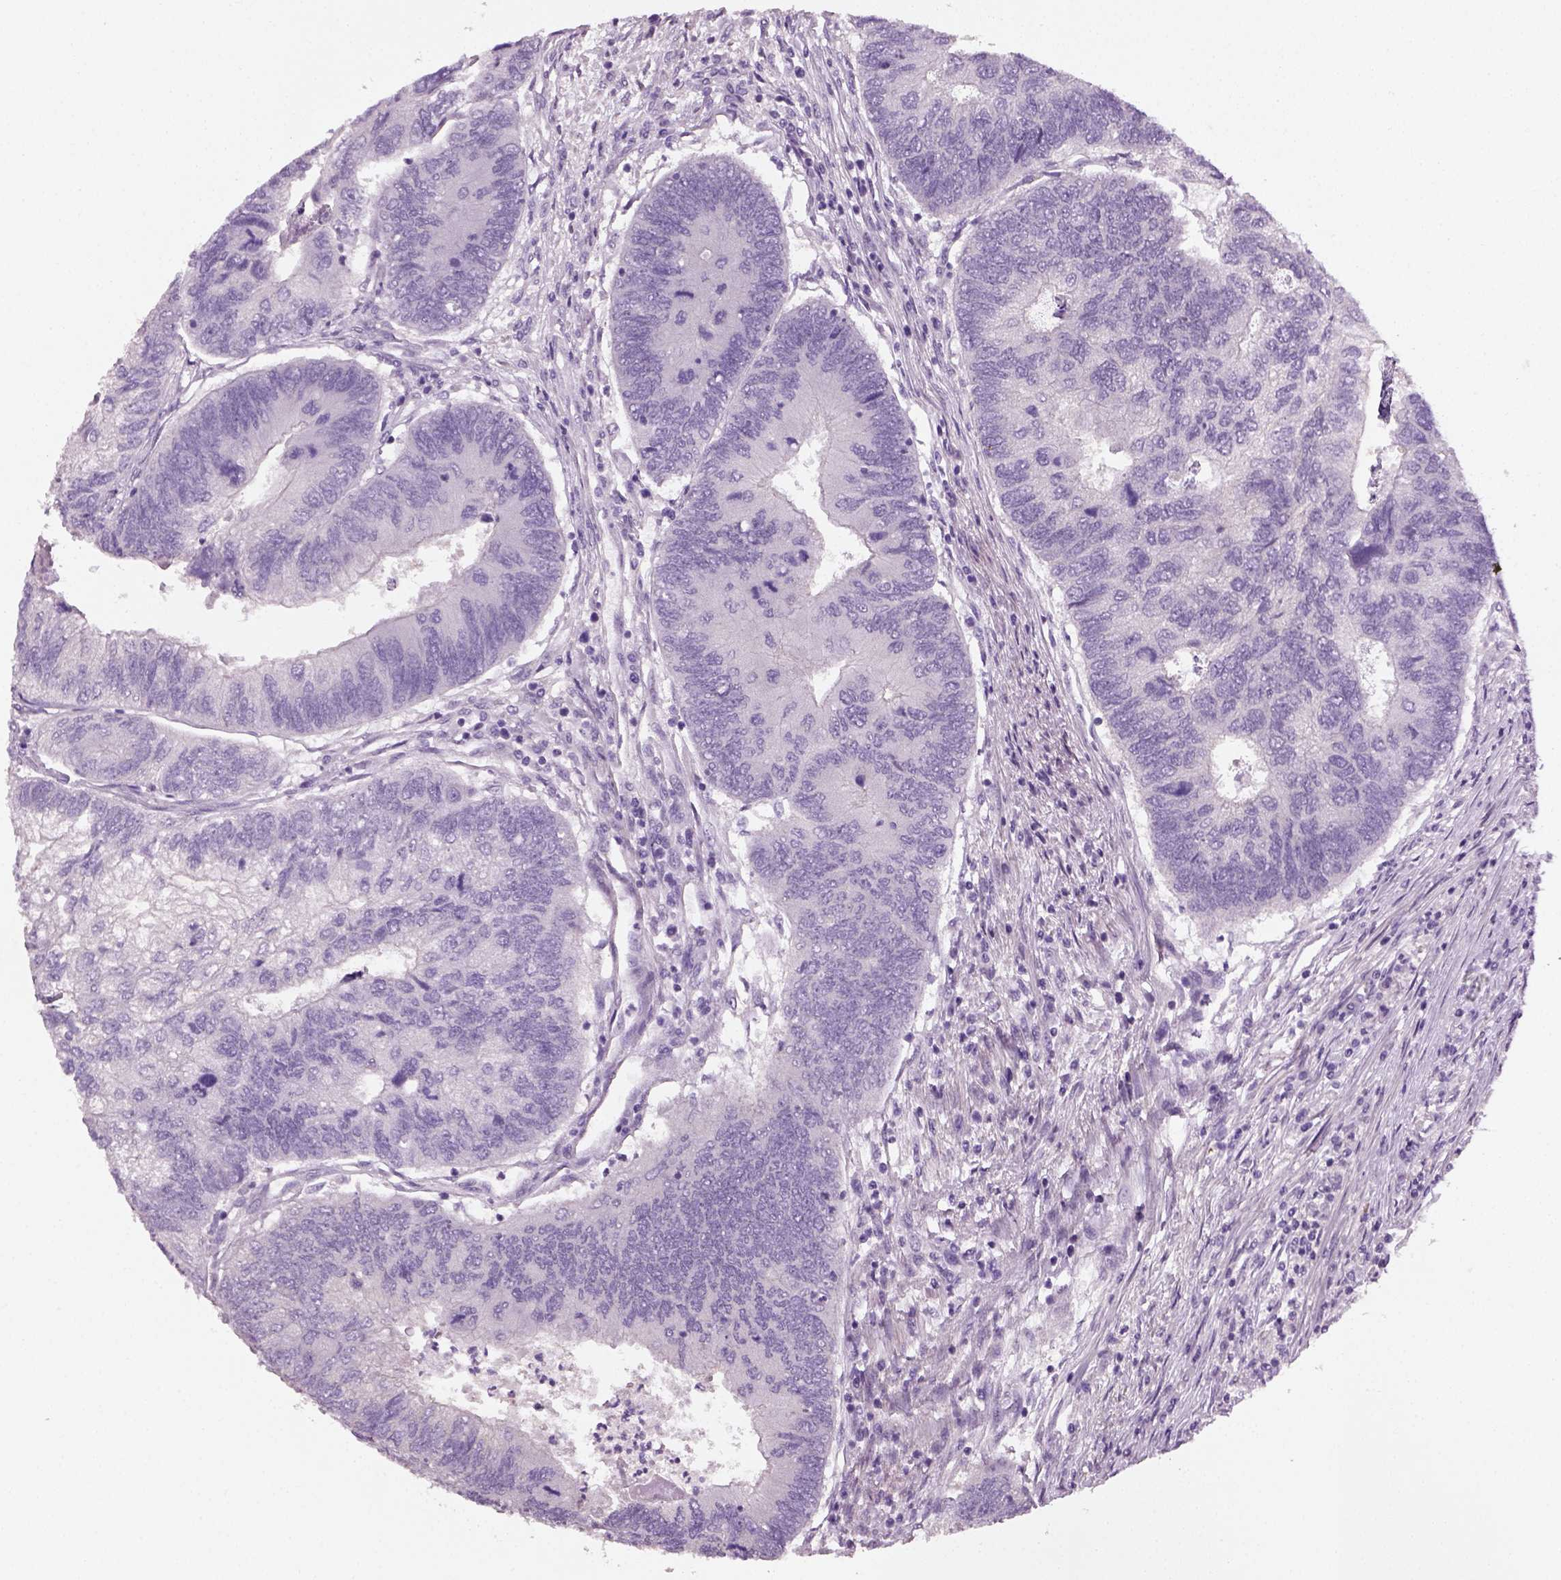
{"staining": {"intensity": "negative", "quantity": "none", "location": "none"}, "tissue": "colorectal cancer", "cell_type": "Tumor cells", "image_type": "cancer", "snomed": [{"axis": "morphology", "description": "Adenocarcinoma, NOS"}, {"axis": "topography", "description": "Colon"}], "caption": "Protein analysis of colorectal cancer displays no significant staining in tumor cells.", "gene": "ELOVL3", "patient": {"sex": "female", "age": 67}}